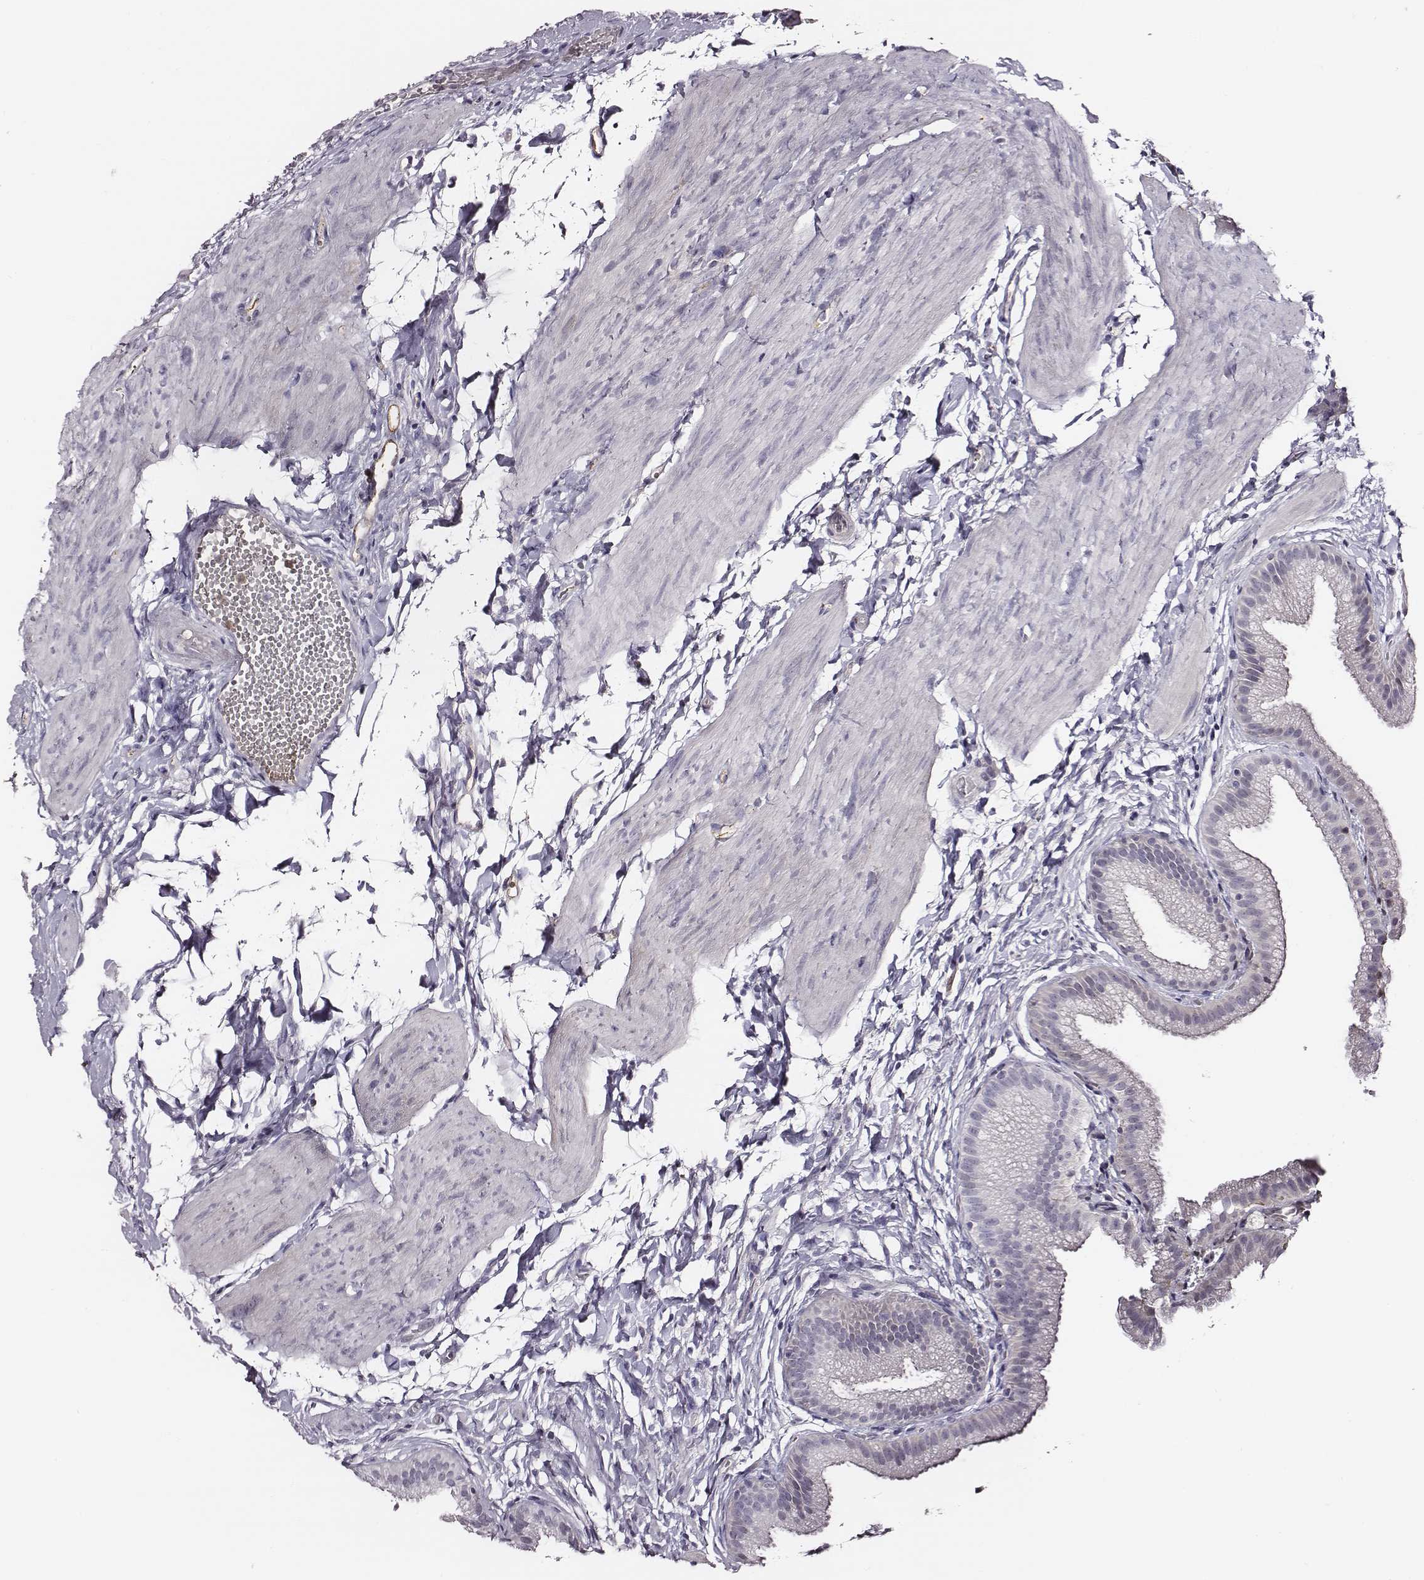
{"staining": {"intensity": "negative", "quantity": "none", "location": "none"}, "tissue": "gallbladder", "cell_type": "Glandular cells", "image_type": "normal", "snomed": [{"axis": "morphology", "description": "Normal tissue, NOS"}, {"axis": "topography", "description": "Gallbladder"}], "caption": "Gallbladder was stained to show a protein in brown. There is no significant staining in glandular cells. (DAB (3,3'-diaminobenzidine) immunohistochemistry (IHC) visualized using brightfield microscopy, high magnification).", "gene": "TF", "patient": {"sex": "female", "age": 63}}